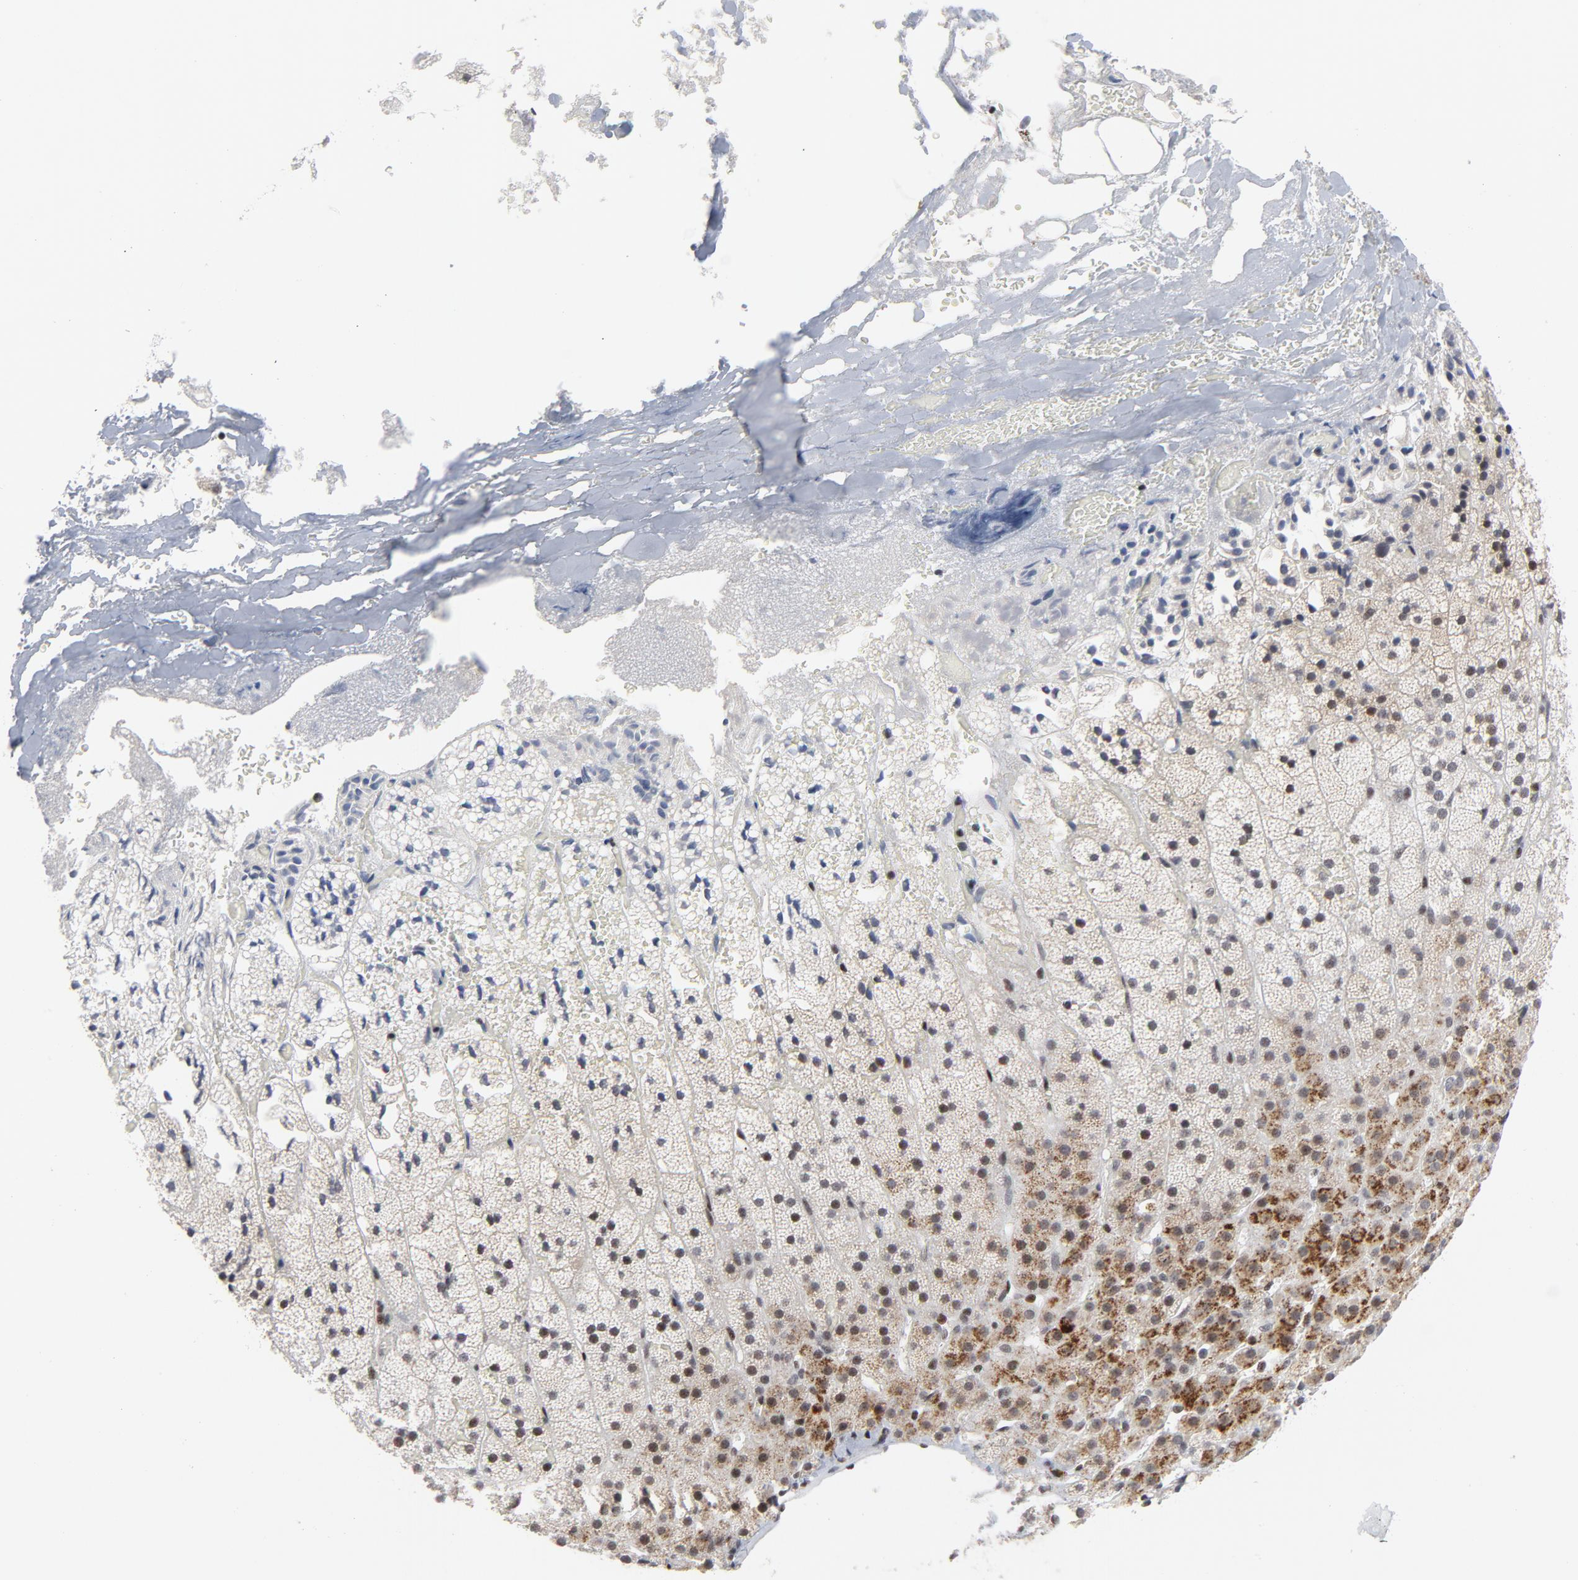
{"staining": {"intensity": "moderate", "quantity": "25%-75%", "location": "cytoplasmic/membranous,nuclear"}, "tissue": "adrenal gland", "cell_type": "Glandular cells", "image_type": "normal", "snomed": [{"axis": "morphology", "description": "Normal tissue, NOS"}, {"axis": "topography", "description": "Adrenal gland"}], "caption": "Protein positivity by immunohistochemistry shows moderate cytoplasmic/membranous,nuclear expression in approximately 25%-75% of glandular cells in benign adrenal gland. The protein of interest is shown in brown color, while the nuclei are stained blue.", "gene": "GABPA", "patient": {"sex": "male", "age": 35}}